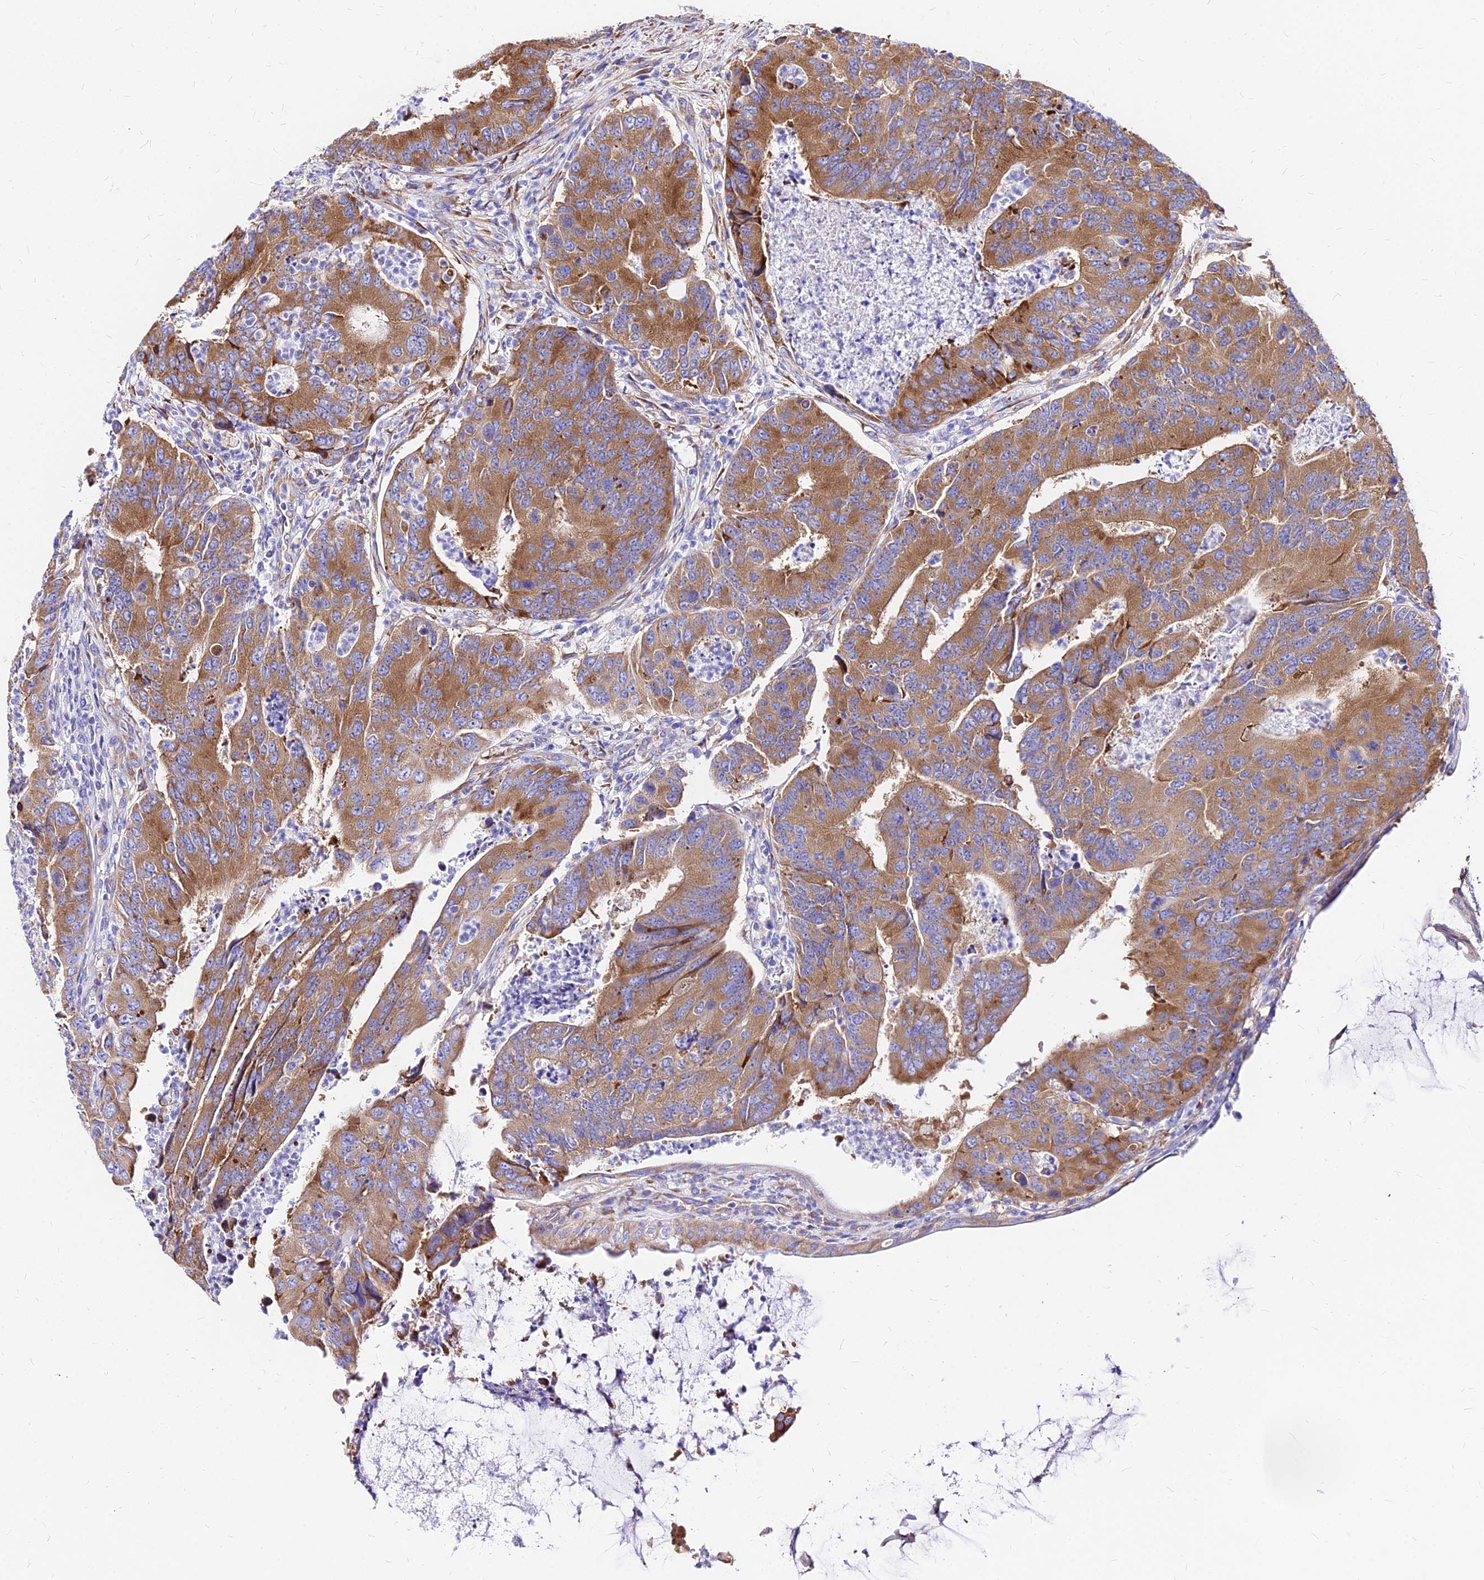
{"staining": {"intensity": "moderate", "quantity": ">75%", "location": "cytoplasmic/membranous"}, "tissue": "colorectal cancer", "cell_type": "Tumor cells", "image_type": "cancer", "snomed": [{"axis": "morphology", "description": "Adenocarcinoma, NOS"}, {"axis": "topography", "description": "Colon"}], "caption": "The photomicrograph exhibits staining of colorectal adenocarcinoma, revealing moderate cytoplasmic/membranous protein positivity (brown color) within tumor cells. (DAB = brown stain, brightfield microscopy at high magnification).", "gene": "RPL19", "patient": {"sex": "female", "age": 67}}